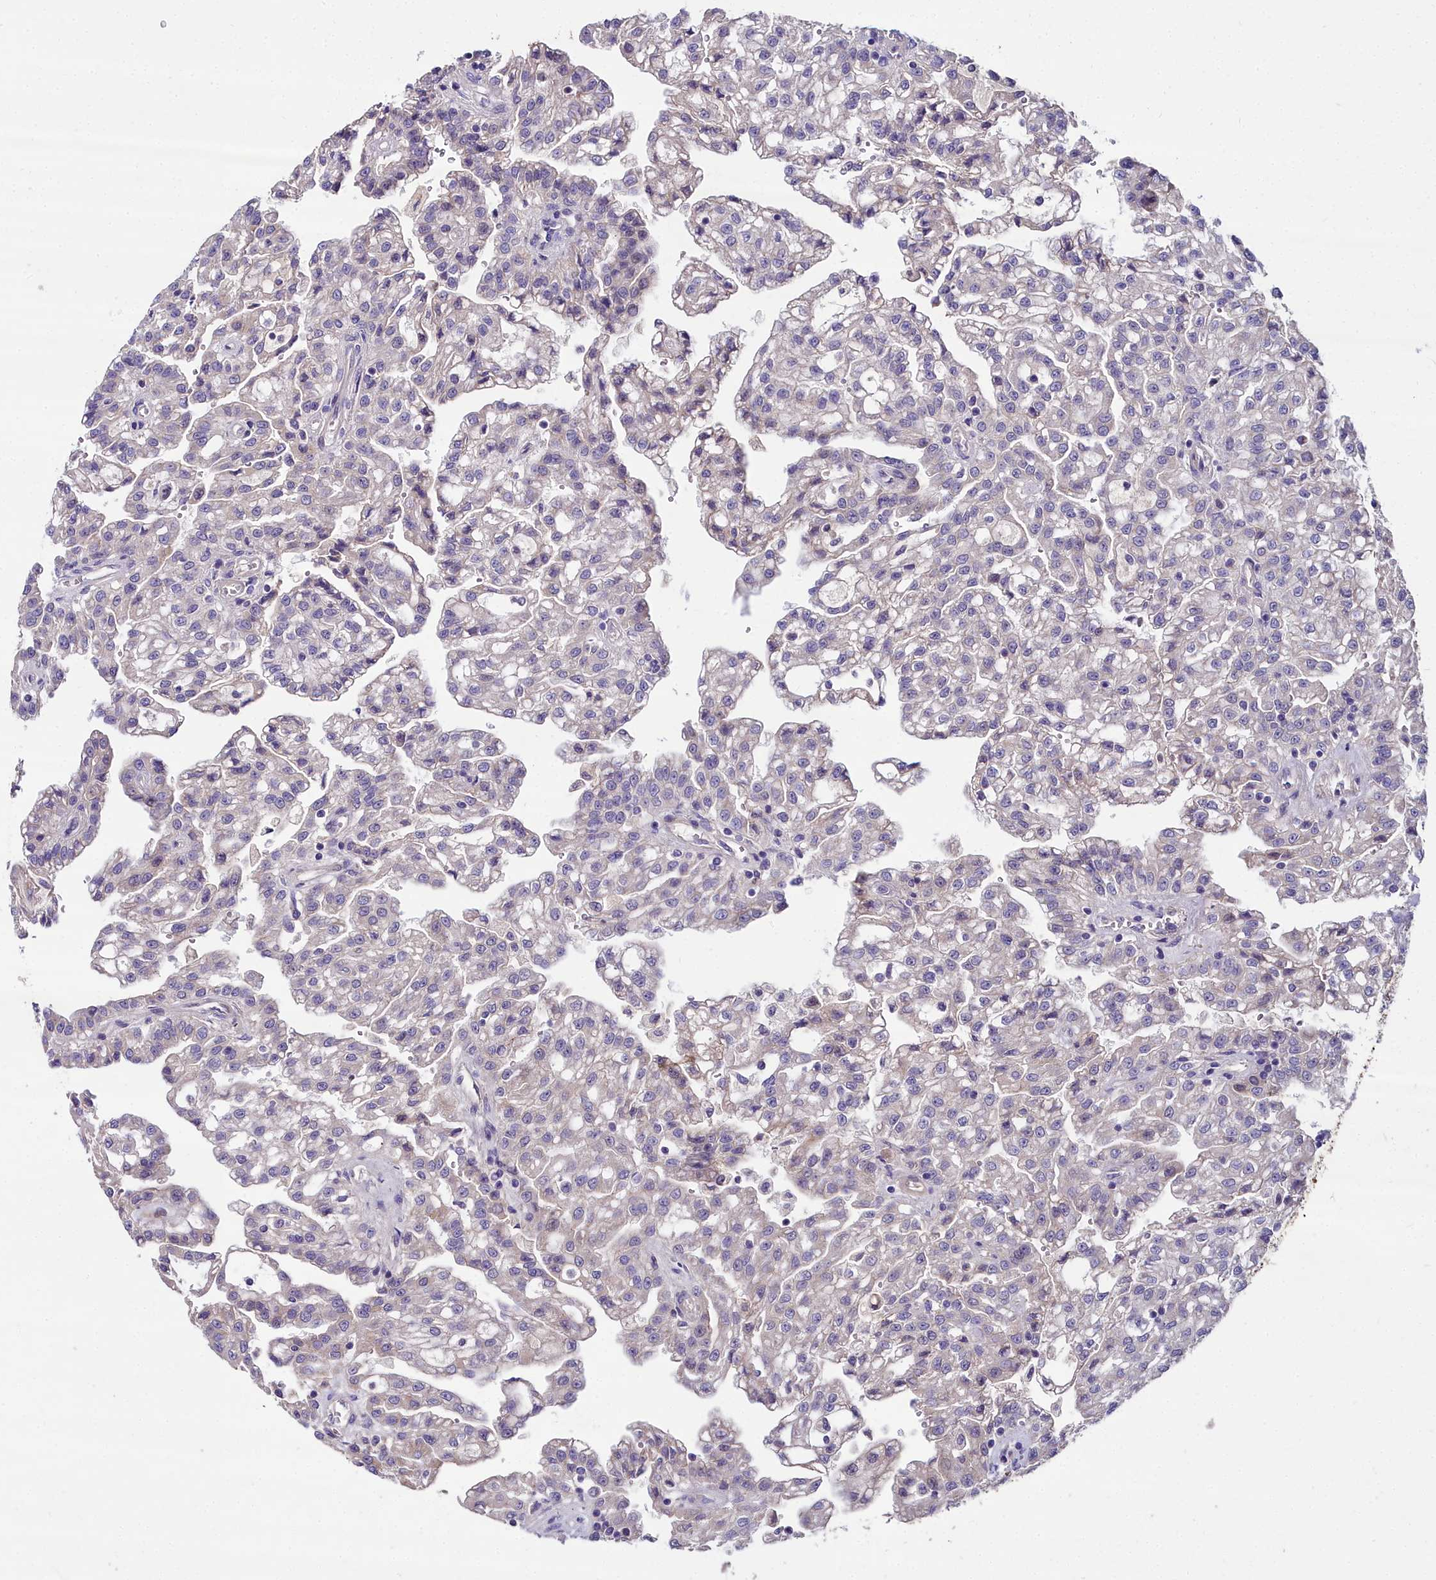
{"staining": {"intensity": "negative", "quantity": "none", "location": "none"}, "tissue": "renal cancer", "cell_type": "Tumor cells", "image_type": "cancer", "snomed": [{"axis": "morphology", "description": "Adenocarcinoma, NOS"}, {"axis": "topography", "description": "Kidney"}], "caption": "High magnification brightfield microscopy of adenocarcinoma (renal) stained with DAB (3,3'-diaminobenzidine) (brown) and counterstained with hematoxylin (blue): tumor cells show no significant staining.", "gene": "NT5M", "patient": {"sex": "male", "age": 63}}